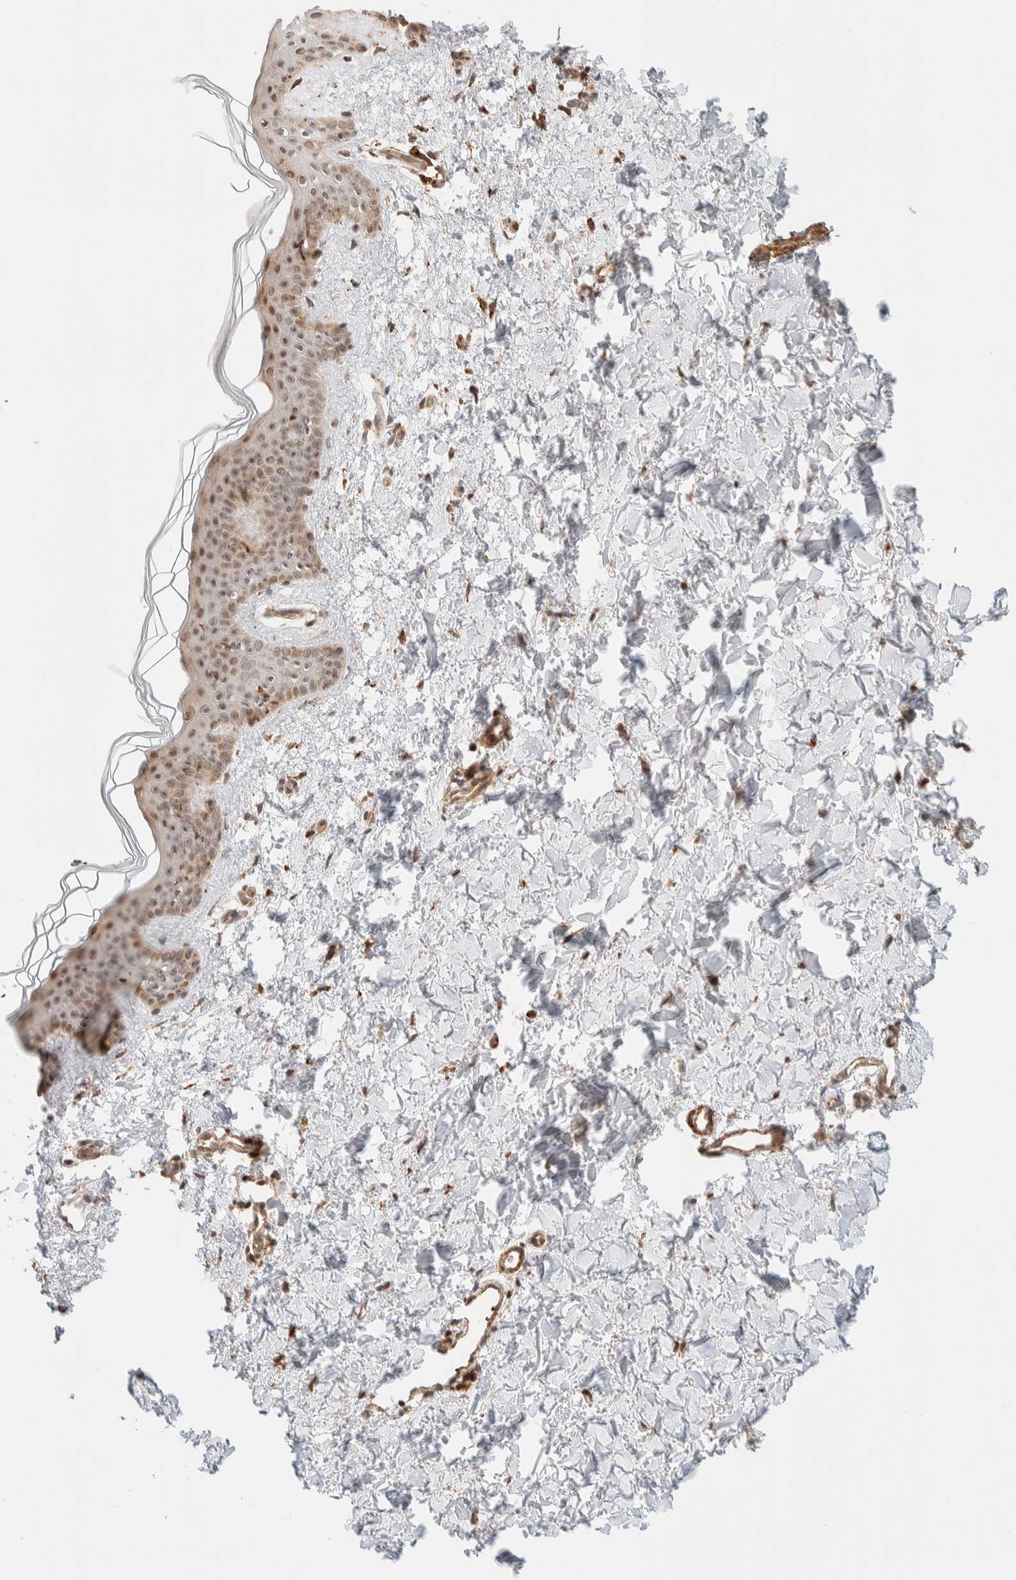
{"staining": {"intensity": "moderate", "quantity": ">75%", "location": "cytoplasmic/membranous,nuclear"}, "tissue": "skin", "cell_type": "Fibroblasts", "image_type": "normal", "snomed": [{"axis": "morphology", "description": "Normal tissue, NOS"}, {"axis": "topography", "description": "Skin"}], "caption": "Immunohistochemical staining of normal human skin reveals medium levels of moderate cytoplasmic/membranous,nuclear staining in about >75% of fibroblasts. The protein is stained brown, and the nuclei are stained in blue (DAB (3,3'-diaminobenzidine) IHC with brightfield microscopy, high magnification).", "gene": "INTS1", "patient": {"sex": "female", "age": 46}}